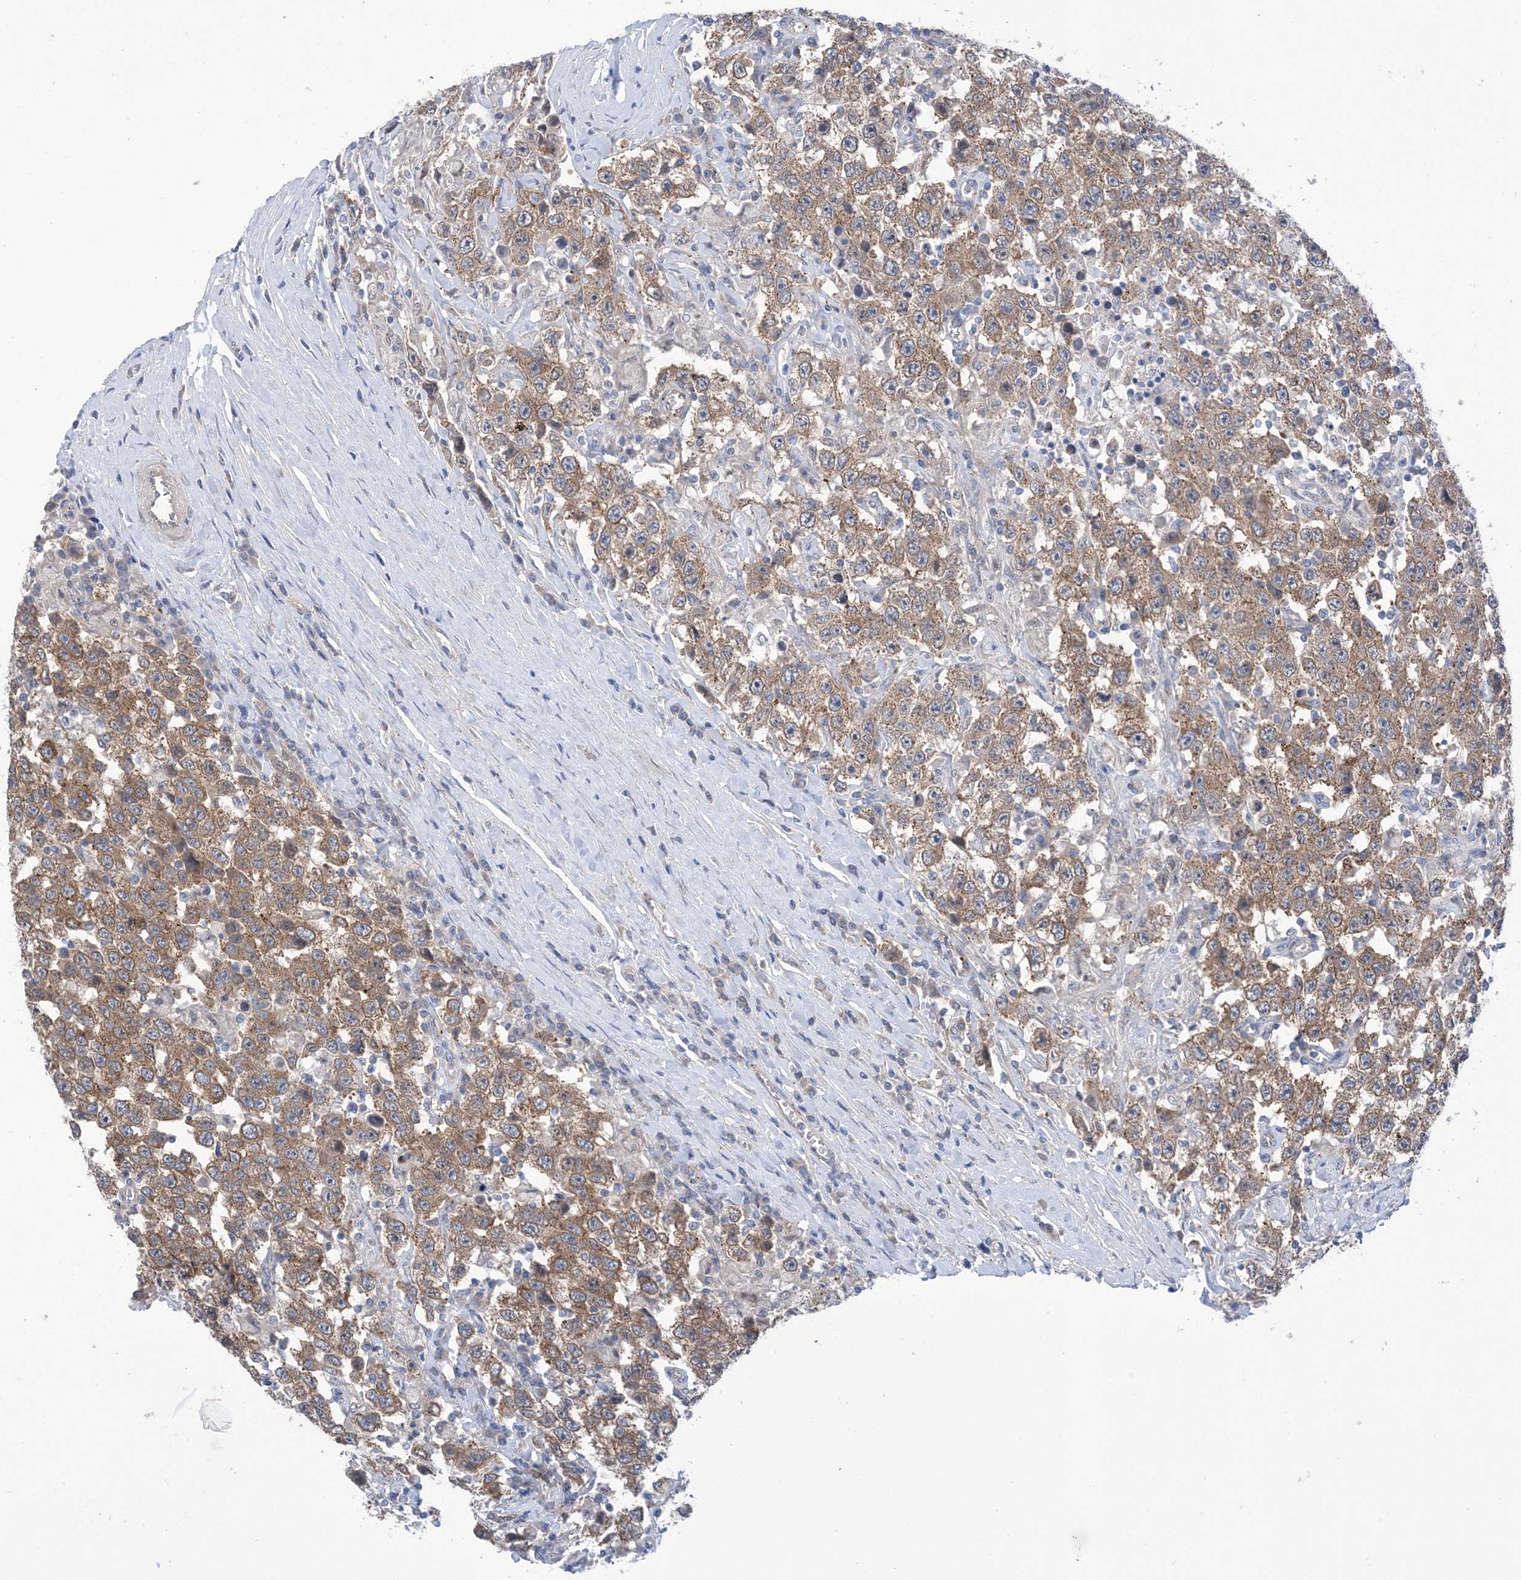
{"staining": {"intensity": "moderate", "quantity": ">75%", "location": "cytoplasmic/membranous"}, "tissue": "testis cancer", "cell_type": "Tumor cells", "image_type": "cancer", "snomed": [{"axis": "morphology", "description": "Seminoma, NOS"}, {"axis": "topography", "description": "Testis"}], "caption": "Immunohistochemical staining of seminoma (testis) shows medium levels of moderate cytoplasmic/membranous protein expression in approximately >75% of tumor cells. The staining is performed using DAB brown chromogen to label protein expression. The nuclei are counter-stained blue using hematoxylin.", "gene": "EHBP1", "patient": {"sex": "male", "age": 41}}